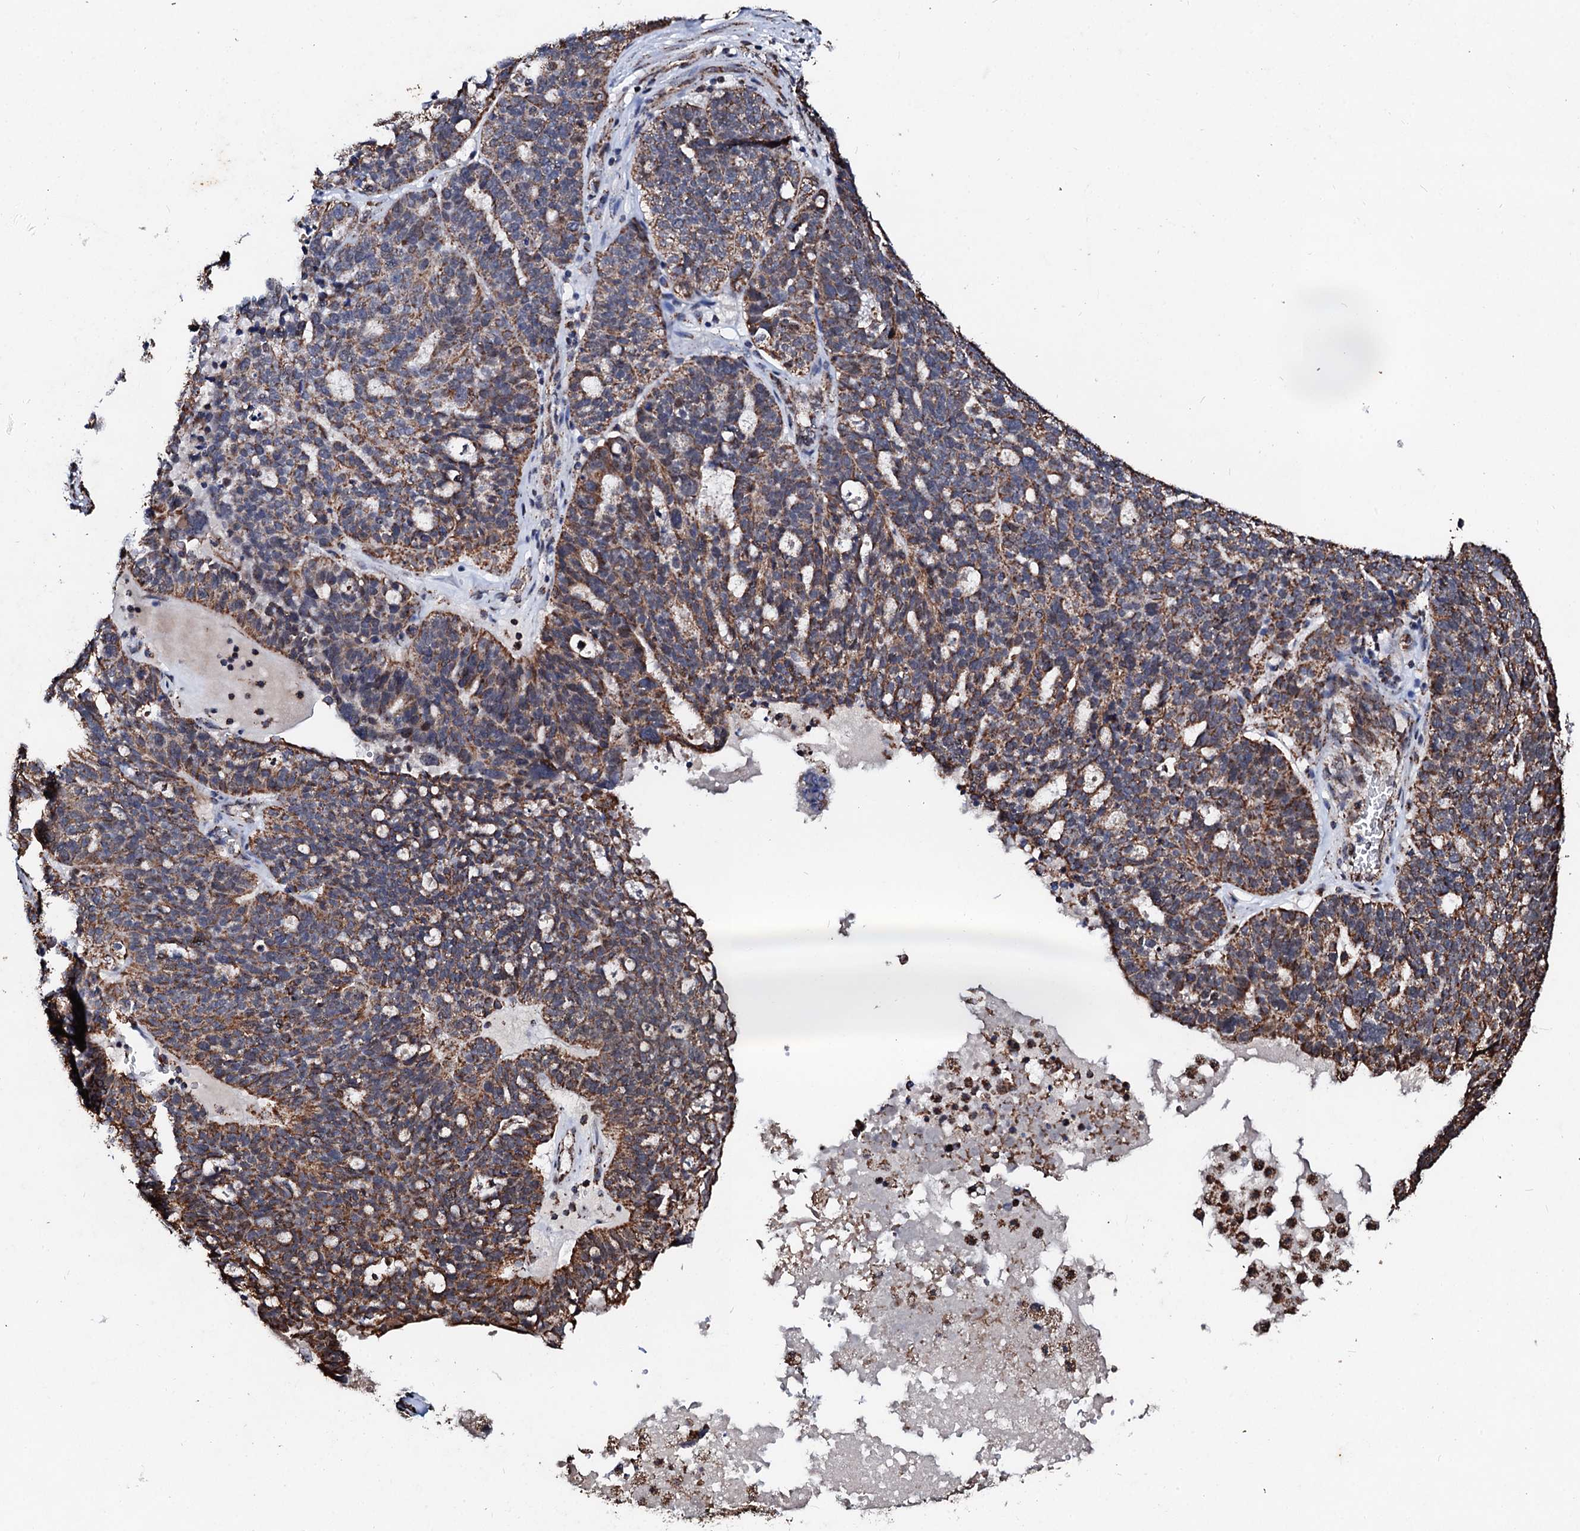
{"staining": {"intensity": "moderate", "quantity": ">75%", "location": "cytoplasmic/membranous"}, "tissue": "ovarian cancer", "cell_type": "Tumor cells", "image_type": "cancer", "snomed": [{"axis": "morphology", "description": "Cystadenocarcinoma, serous, NOS"}, {"axis": "topography", "description": "Ovary"}], "caption": "IHC histopathology image of neoplastic tissue: ovarian serous cystadenocarcinoma stained using IHC demonstrates medium levels of moderate protein expression localized specifically in the cytoplasmic/membranous of tumor cells, appearing as a cytoplasmic/membranous brown color.", "gene": "SECISBP2L", "patient": {"sex": "female", "age": 59}}